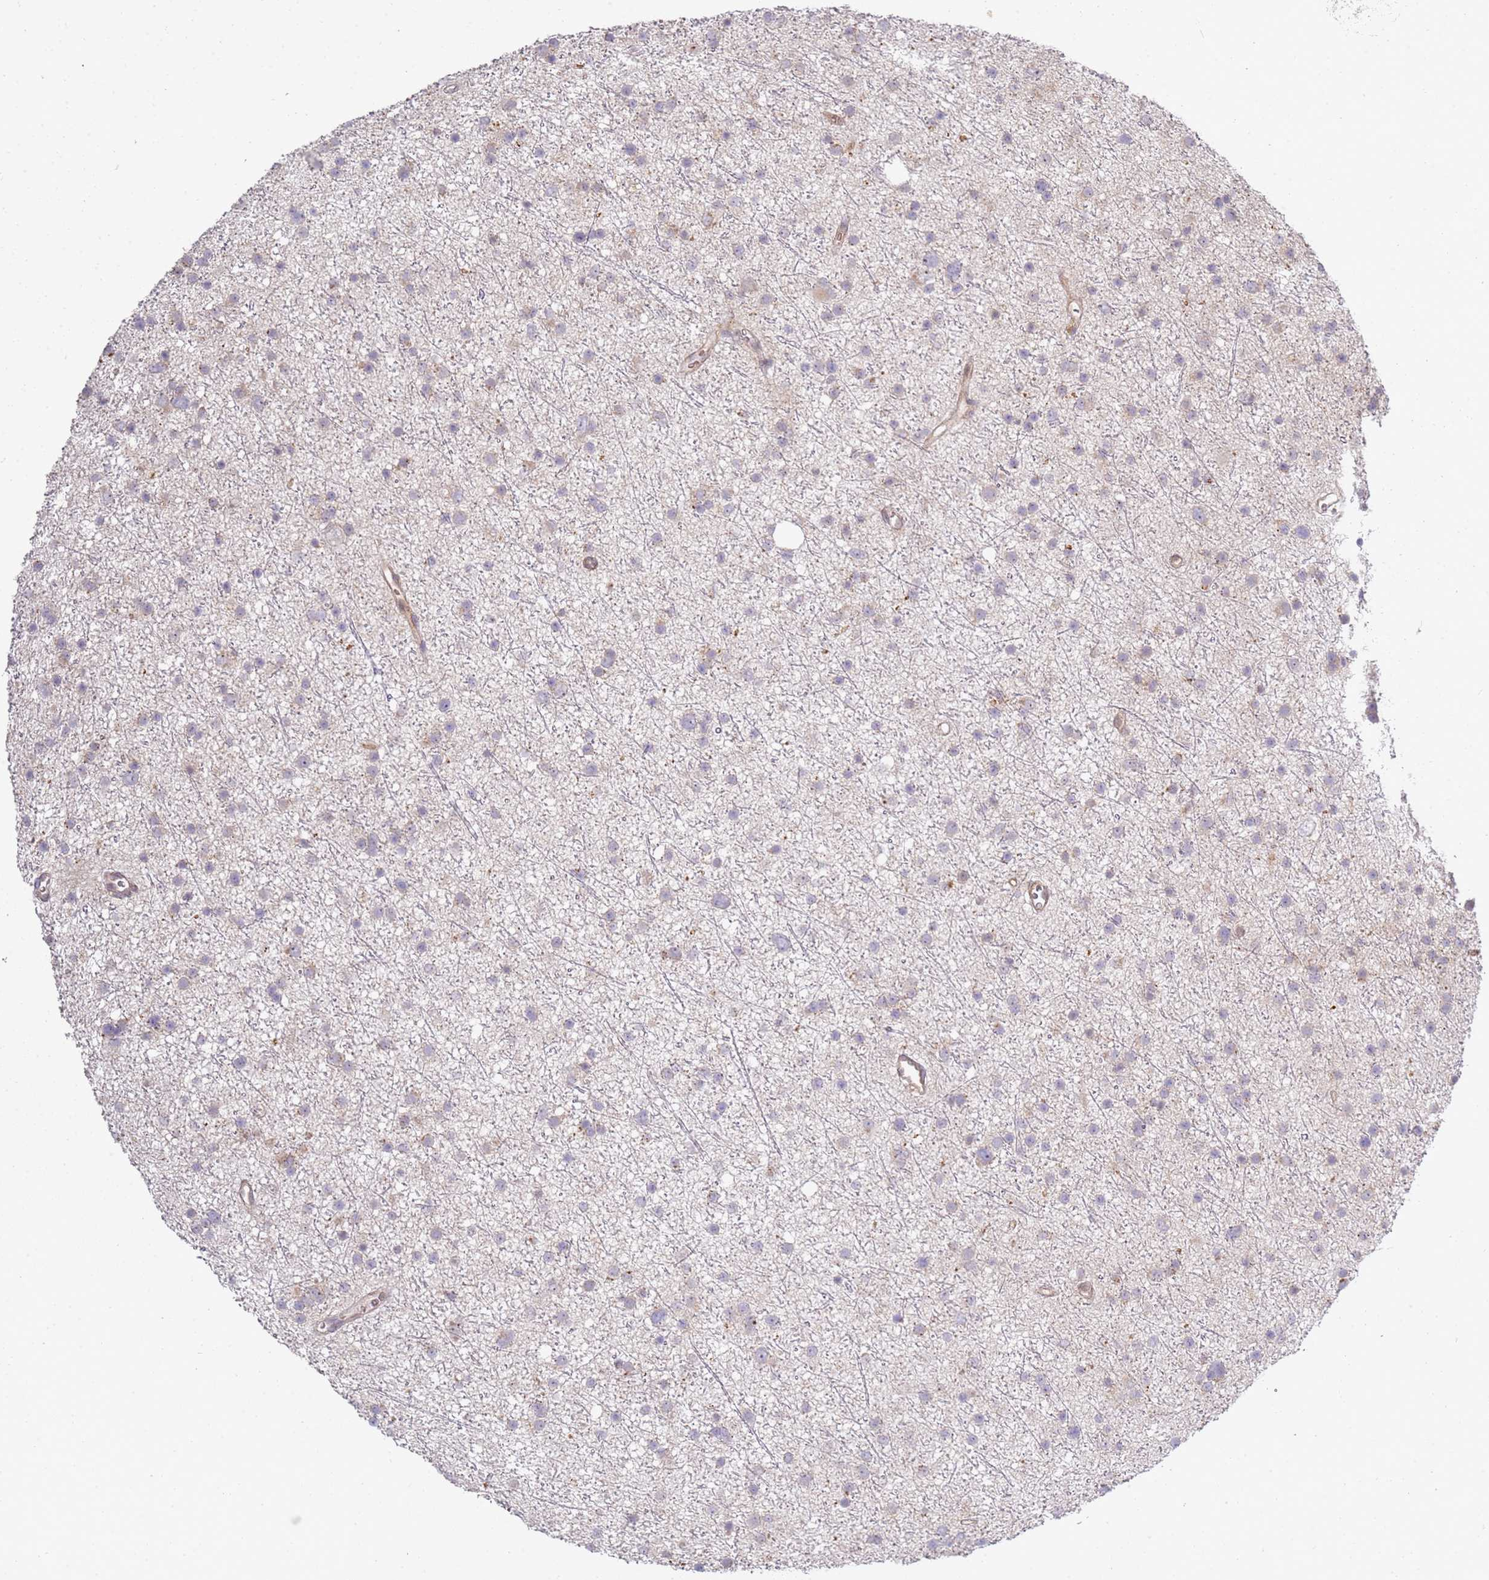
{"staining": {"intensity": "negative", "quantity": "none", "location": "none"}, "tissue": "glioma", "cell_type": "Tumor cells", "image_type": "cancer", "snomed": [{"axis": "morphology", "description": "Glioma, malignant, Low grade"}, {"axis": "topography", "description": "Cerebral cortex"}], "caption": "A high-resolution image shows IHC staining of glioma, which displays no significant positivity in tumor cells. (DAB (3,3'-diaminobenzidine) immunohistochemistry visualized using brightfield microscopy, high magnification).", "gene": "GRAP", "patient": {"sex": "female", "age": 39}}